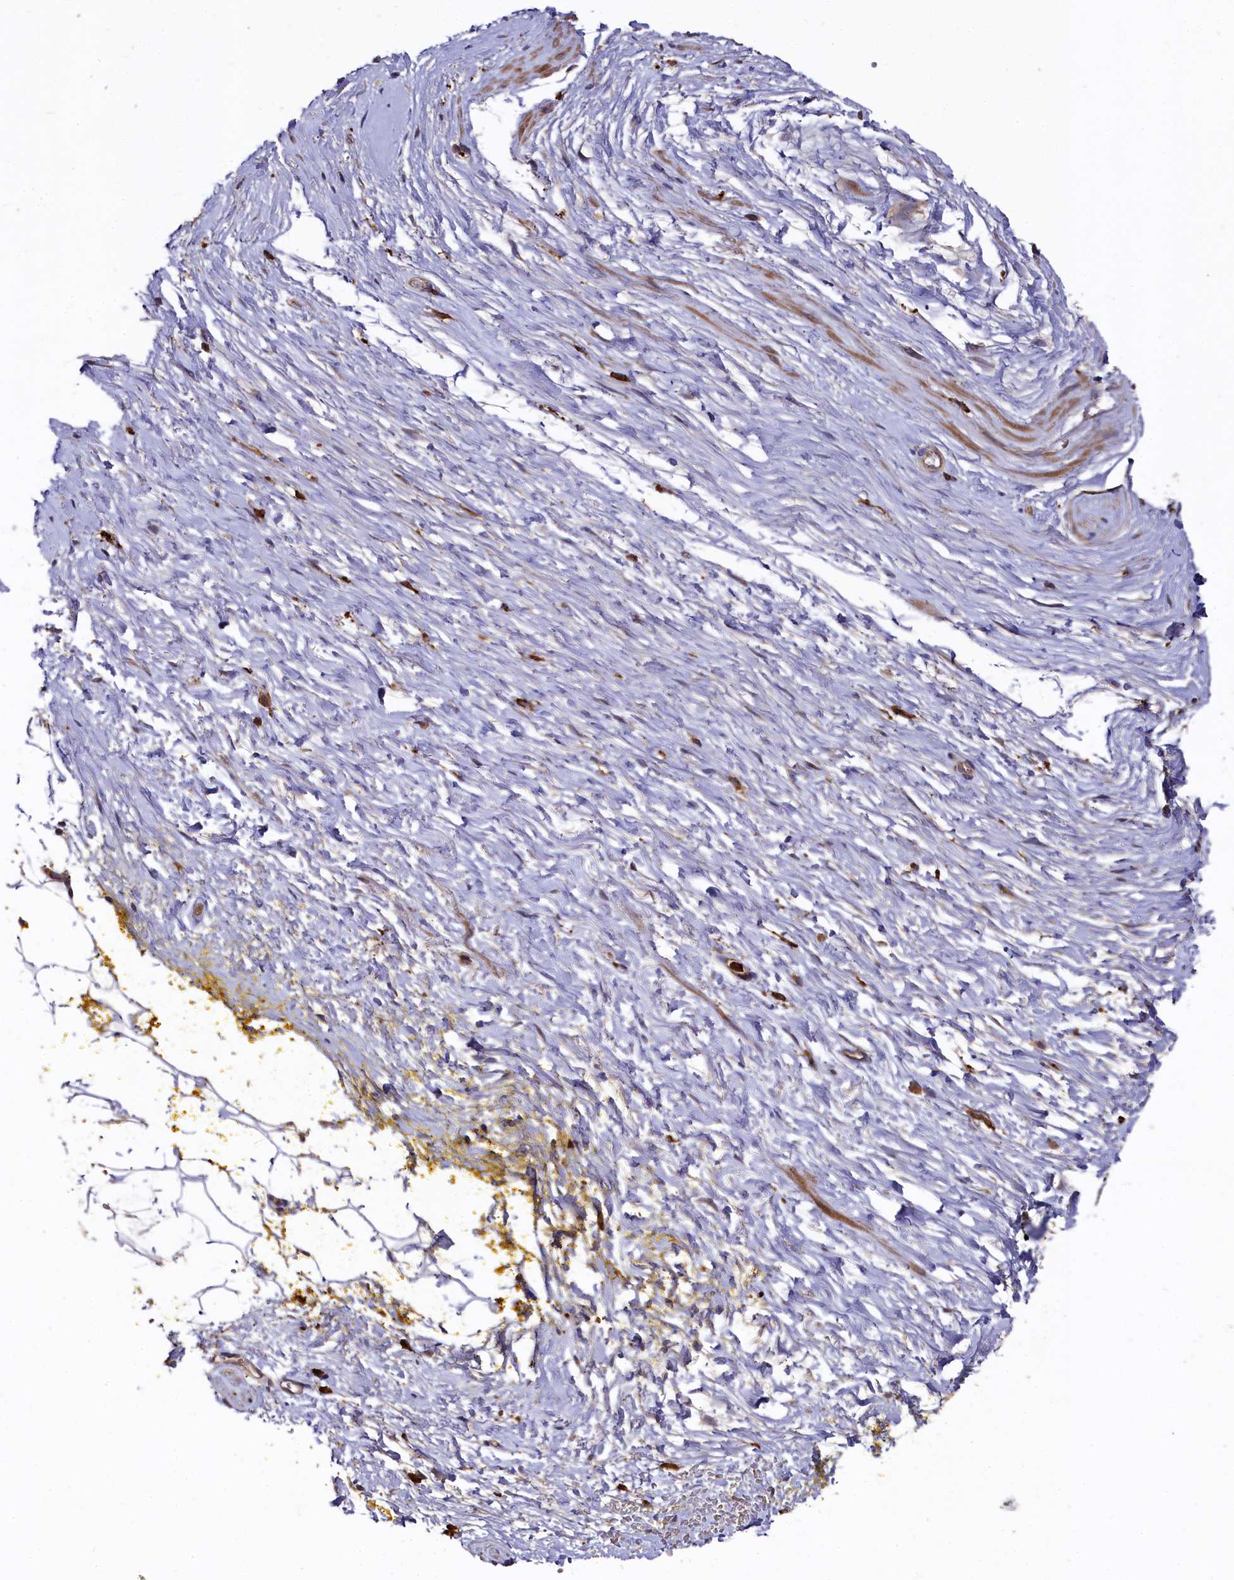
{"staining": {"intensity": "negative", "quantity": "none", "location": "none"}, "tissue": "adipose tissue", "cell_type": "Adipocytes", "image_type": "normal", "snomed": [{"axis": "morphology", "description": "Normal tissue, NOS"}, {"axis": "morphology", "description": "Adenocarcinoma, Low grade"}, {"axis": "topography", "description": "Prostate"}, {"axis": "topography", "description": "Peripheral nerve tissue"}], "caption": "Adipocytes are negative for protein expression in unremarkable human adipose tissue. Nuclei are stained in blue.", "gene": "PLEKHO2", "patient": {"sex": "male", "age": 63}}